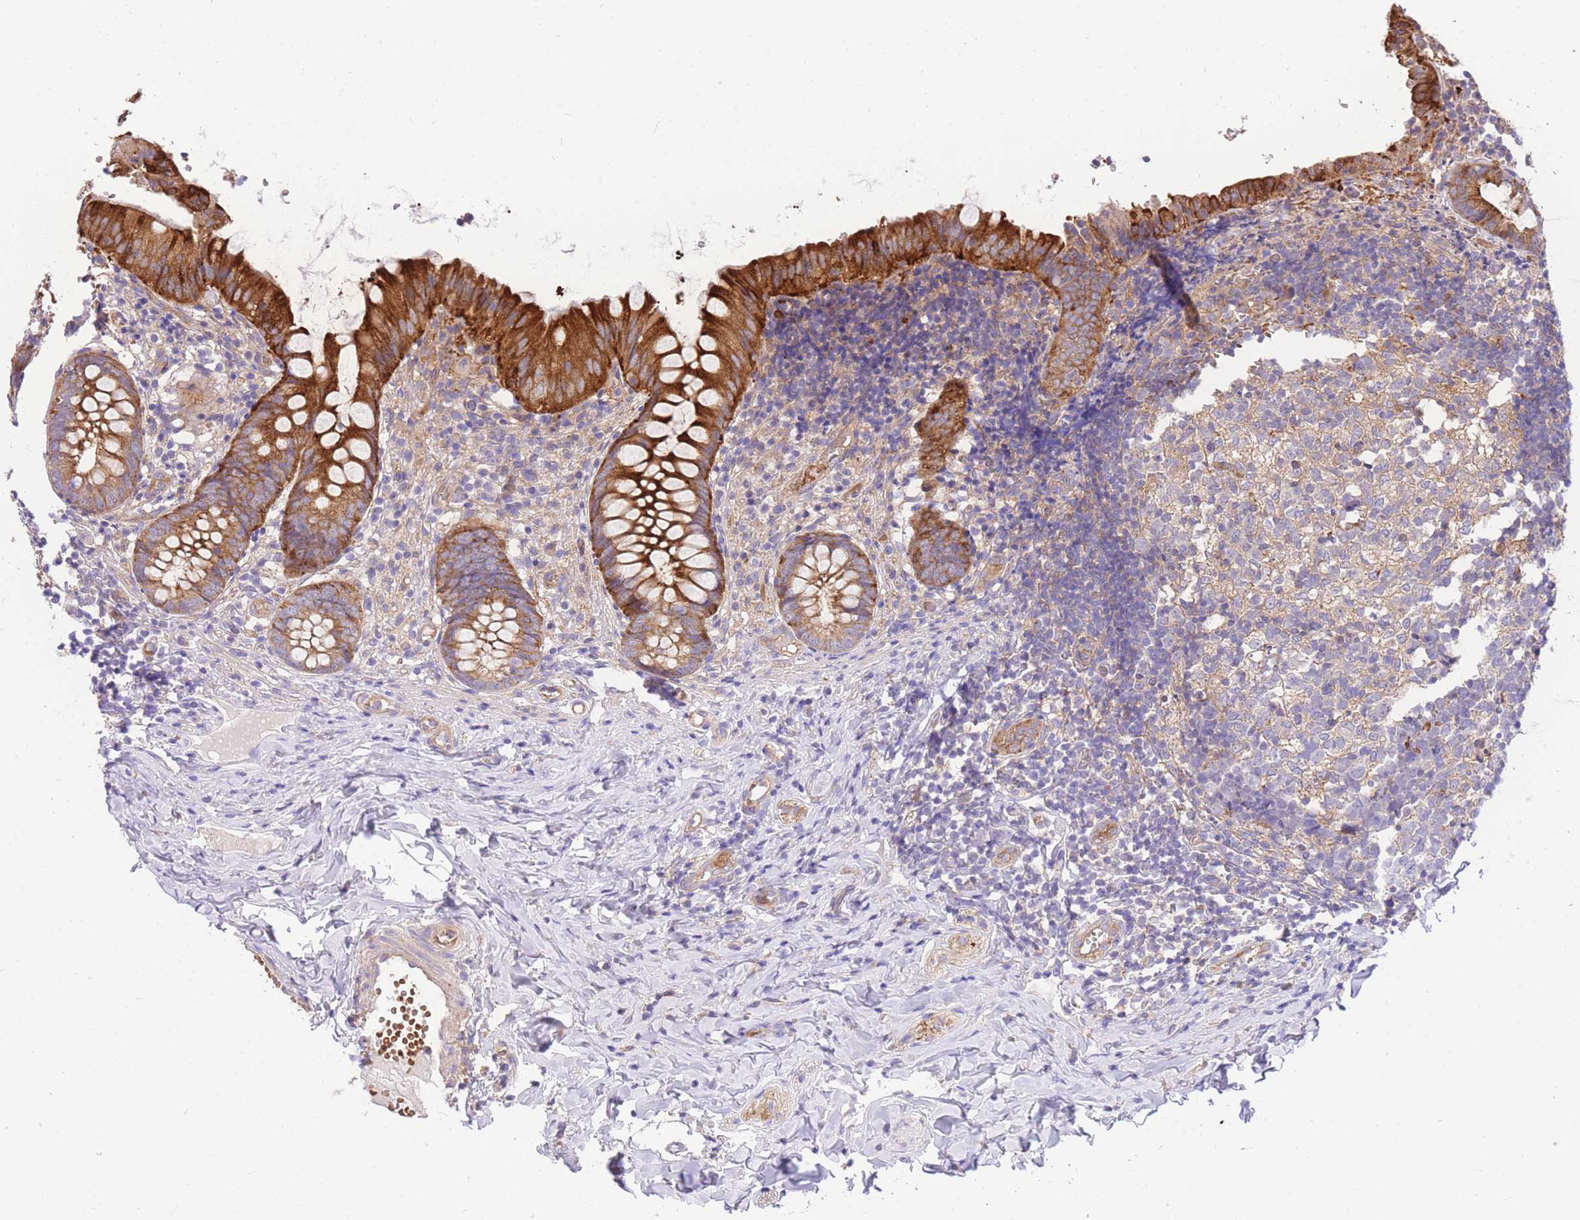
{"staining": {"intensity": "strong", "quantity": ">75%", "location": "cytoplasmic/membranous"}, "tissue": "appendix", "cell_type": "Glandular cells", "image_type": "normal", "snomed": [{"axis": "morphology", "description": "Normal tissue, NOS"}, {"axis": "topography", "description": "Appendix"}], "caption": "Immunohistochemistry photomicrograph of unremarkable human appendix stained for a protein (brown), which reveals high levels of strong cytoplasmic/membranous staining in approximately >75% of glandular cells.", "gene": "INSYN2B", "patient": {"sex": "male", "age": 8}}